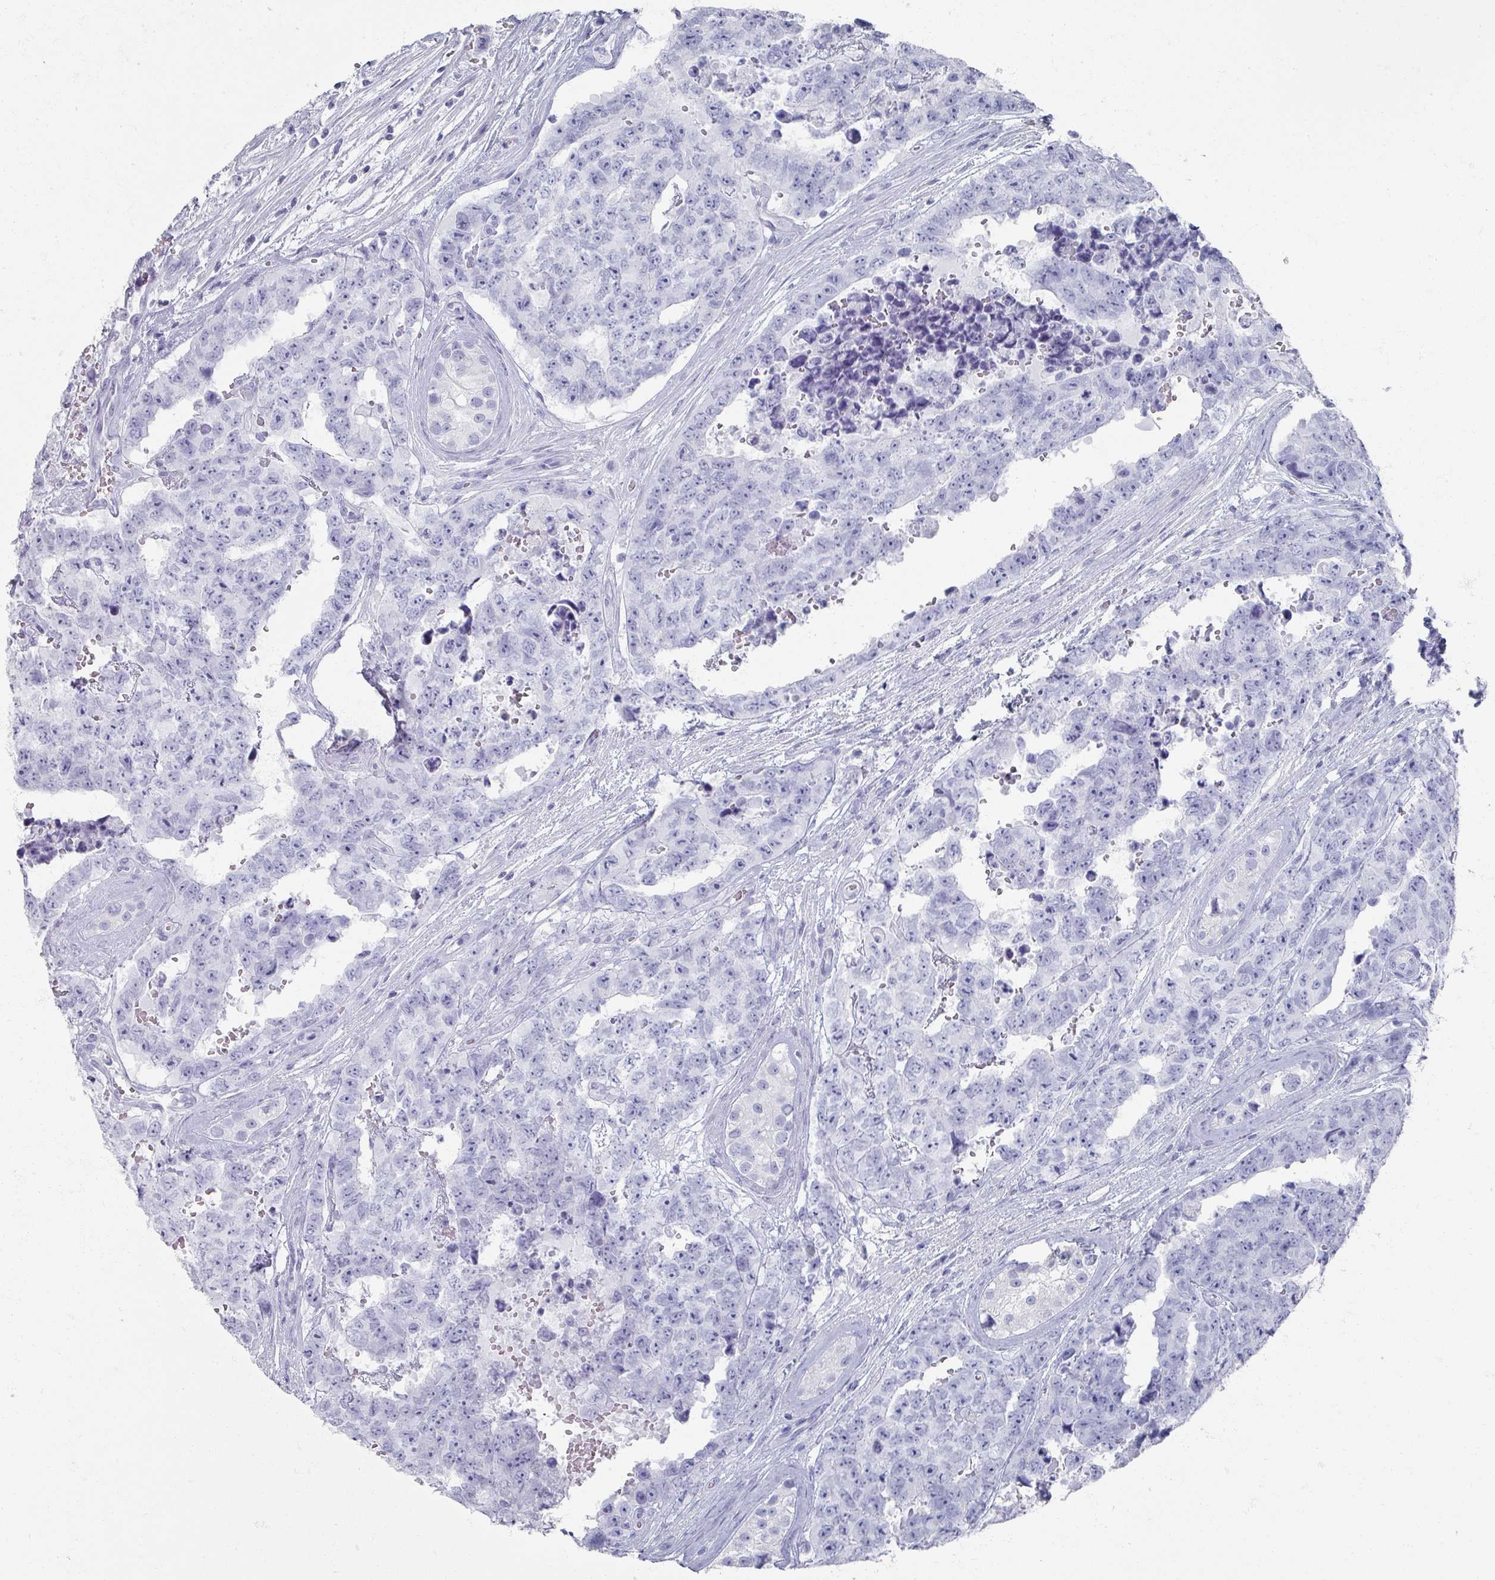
{"staining": {"intensity": "negative", "quantity": "none", "location": "none"}, "tissue": "testis cancer", "cell_type": "Tumor cells", "image_type": "cancer", "snomed": [{"axis": "morphology", "description": "Normal tissue, NOS"}, {"axis": "morphology", "description": "Carcinoma, Embryonal, NOS"}, {"axis": "topography", "description": "Testis"}, {"axis": "topography", "description": "Epididymis"}], "caption": "Tumor cells are negative for protein expression in human testis cancer (embryonal carcinoma). The staining is performed using DAB (3,3'-diaminobenzidine) brown chromogen with nuclei counter-stained in using hematoxylin.", "gene": "OMG", "patient": {"sex": "male", "age": 25}}